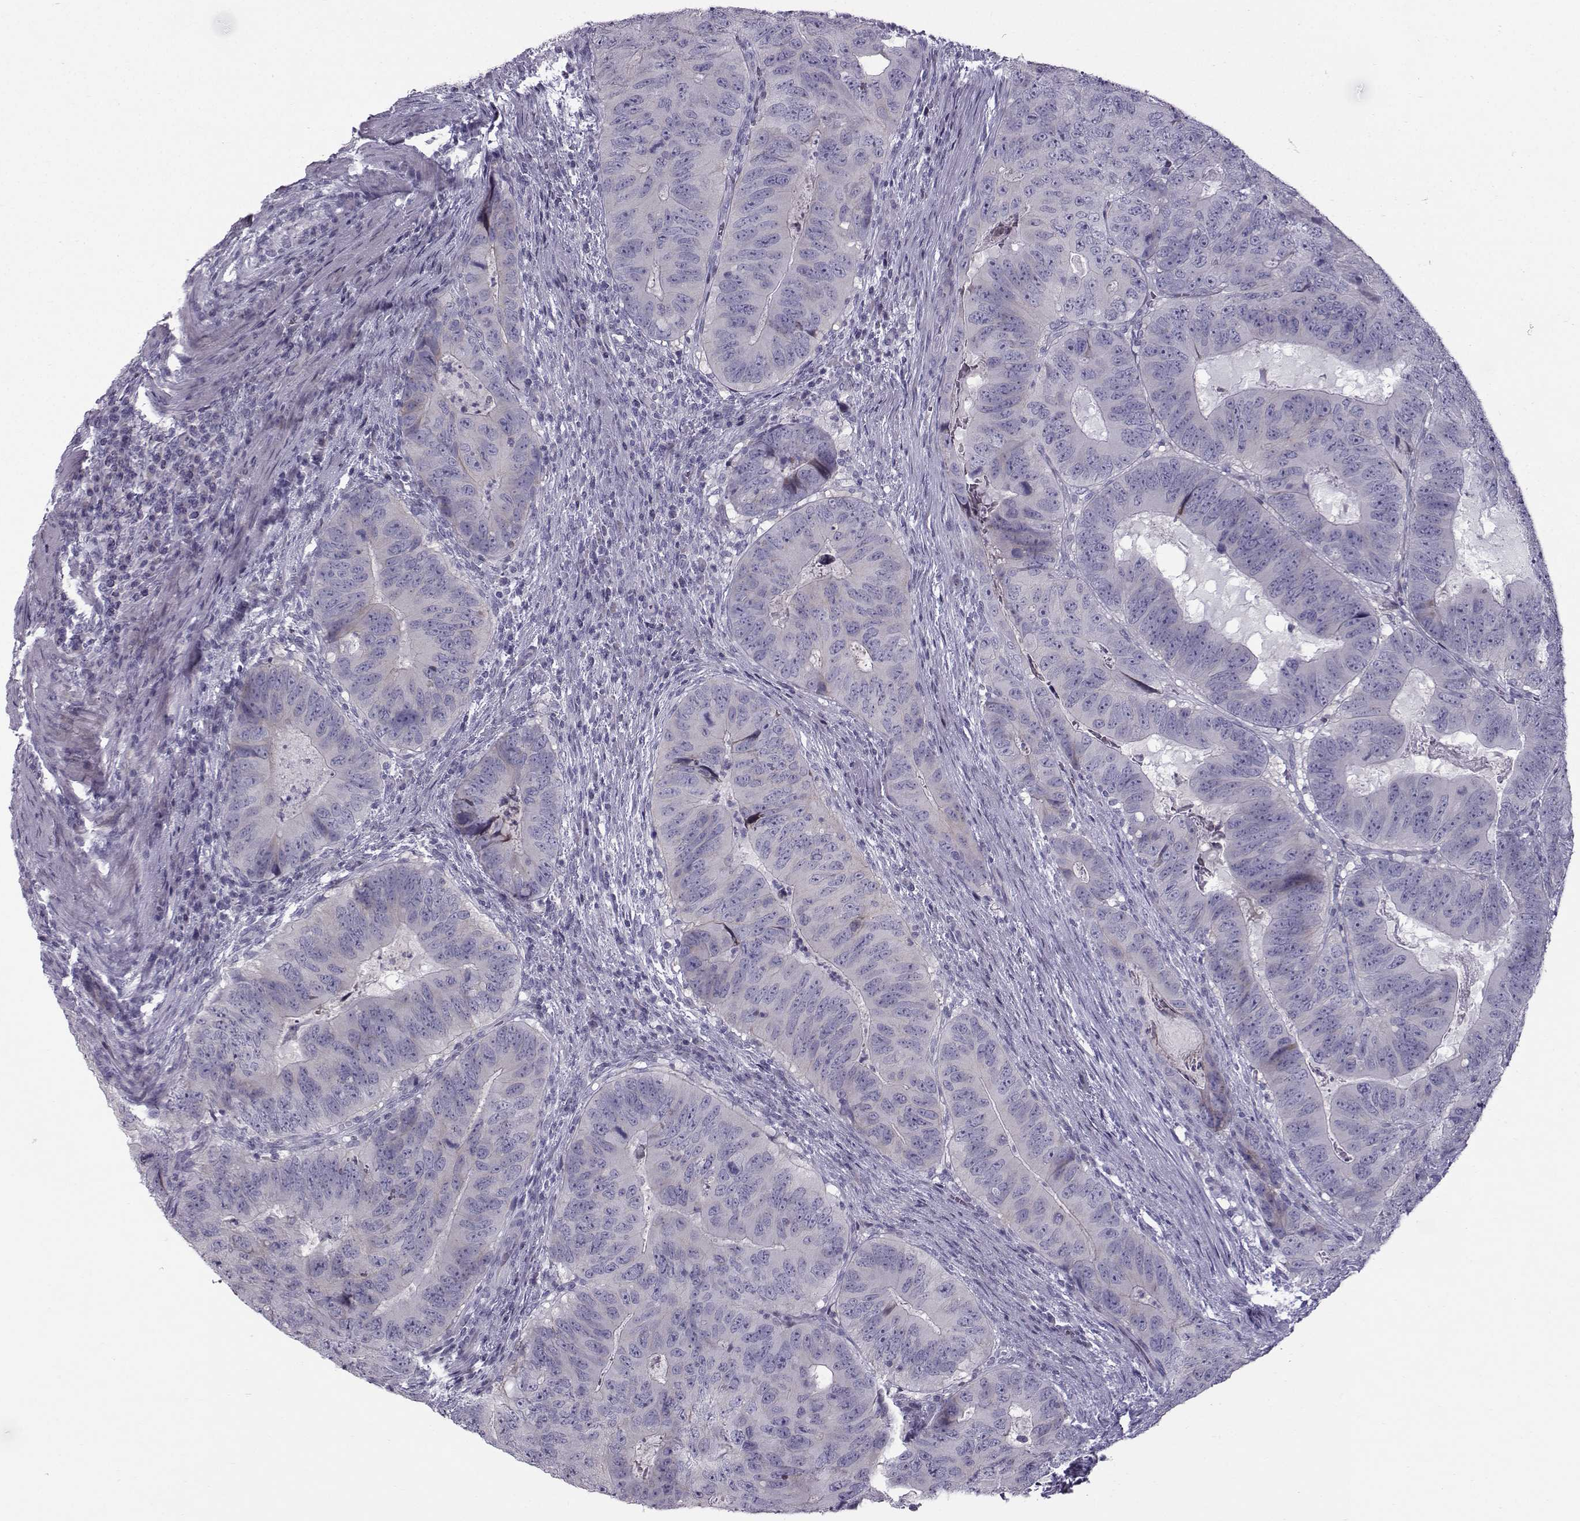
{"staining": {"intensity": "negative", "quantity": "none", "location": "none"}, "tissue": "colorectal cancer", "cell_type": "Tumor cells", "image_type": "cancer", "snomed": [{"axis": "morphology", "description": "Adenocarcinoma, NOS"}, {"axis": "topography", "description": "Colon"}], "caption": "Tumor cells are negative for protein expression in human colorectal cancer. (DAB immunohistochemistry, high magnification).", "gene": "DMRT3", "patient": {"sex": "male", "age": 79}}